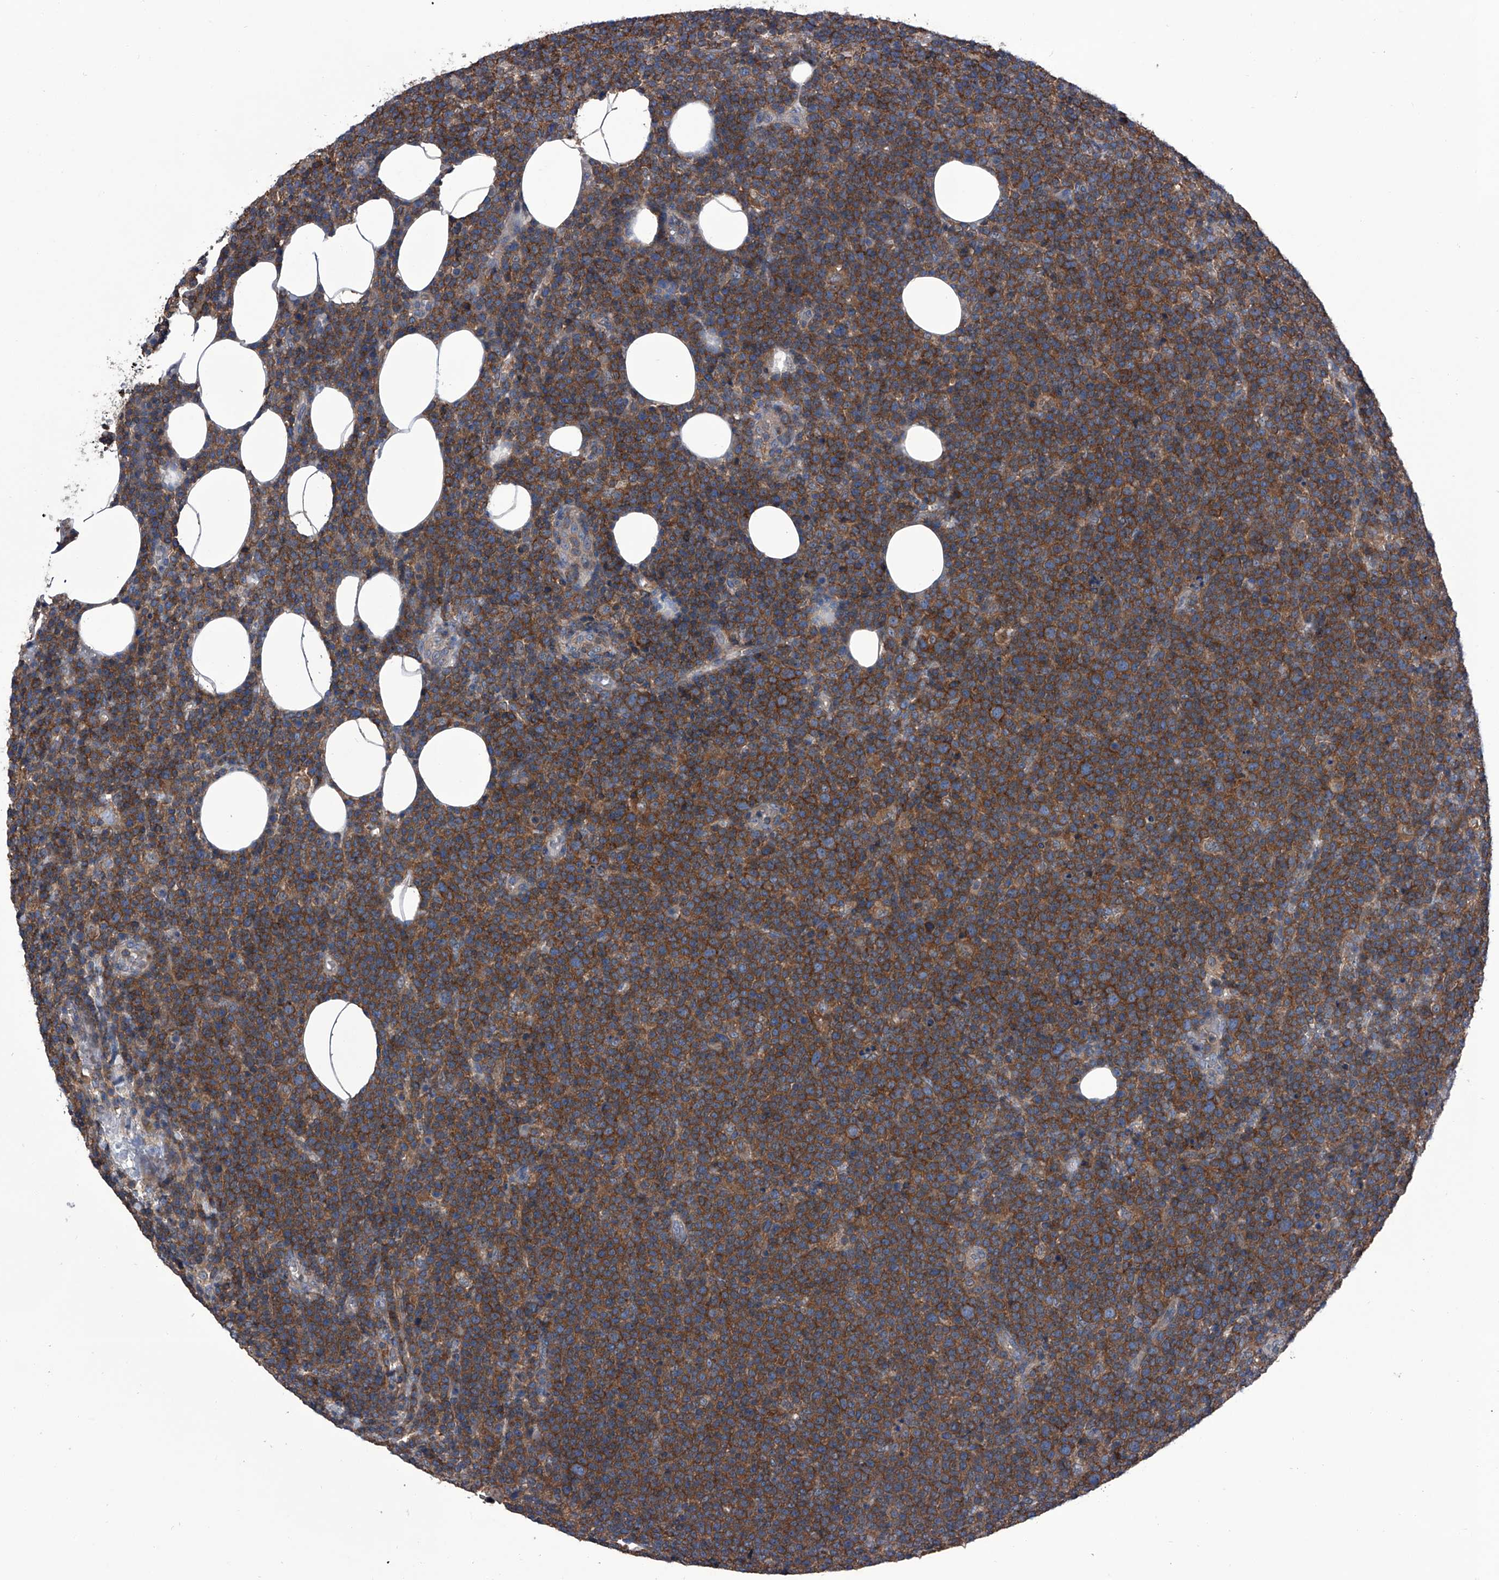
{"staining": {"intensity": "moderate", "quantity": ">75%", "location": "cytoplasmic/membranous"}, "tissue": "lymphoma", "cell_type": "Tumor cells", "image_type": "cancer", "snomed": [{"axis": "morphology", "description": "Malignant lymphoma, non-Hodgkin's type, High grade"}, {"axis": "topography", "description": "Lymph node"}], "caption": "Tumor cells show moderate cytoplasmic/membranous expression in about >75% of cells in malignant lymphoma, non-Hodgkin's type (high-grade).", "gene": "PIP5K1A", "patient": {"sex": "male", "age": 61}}